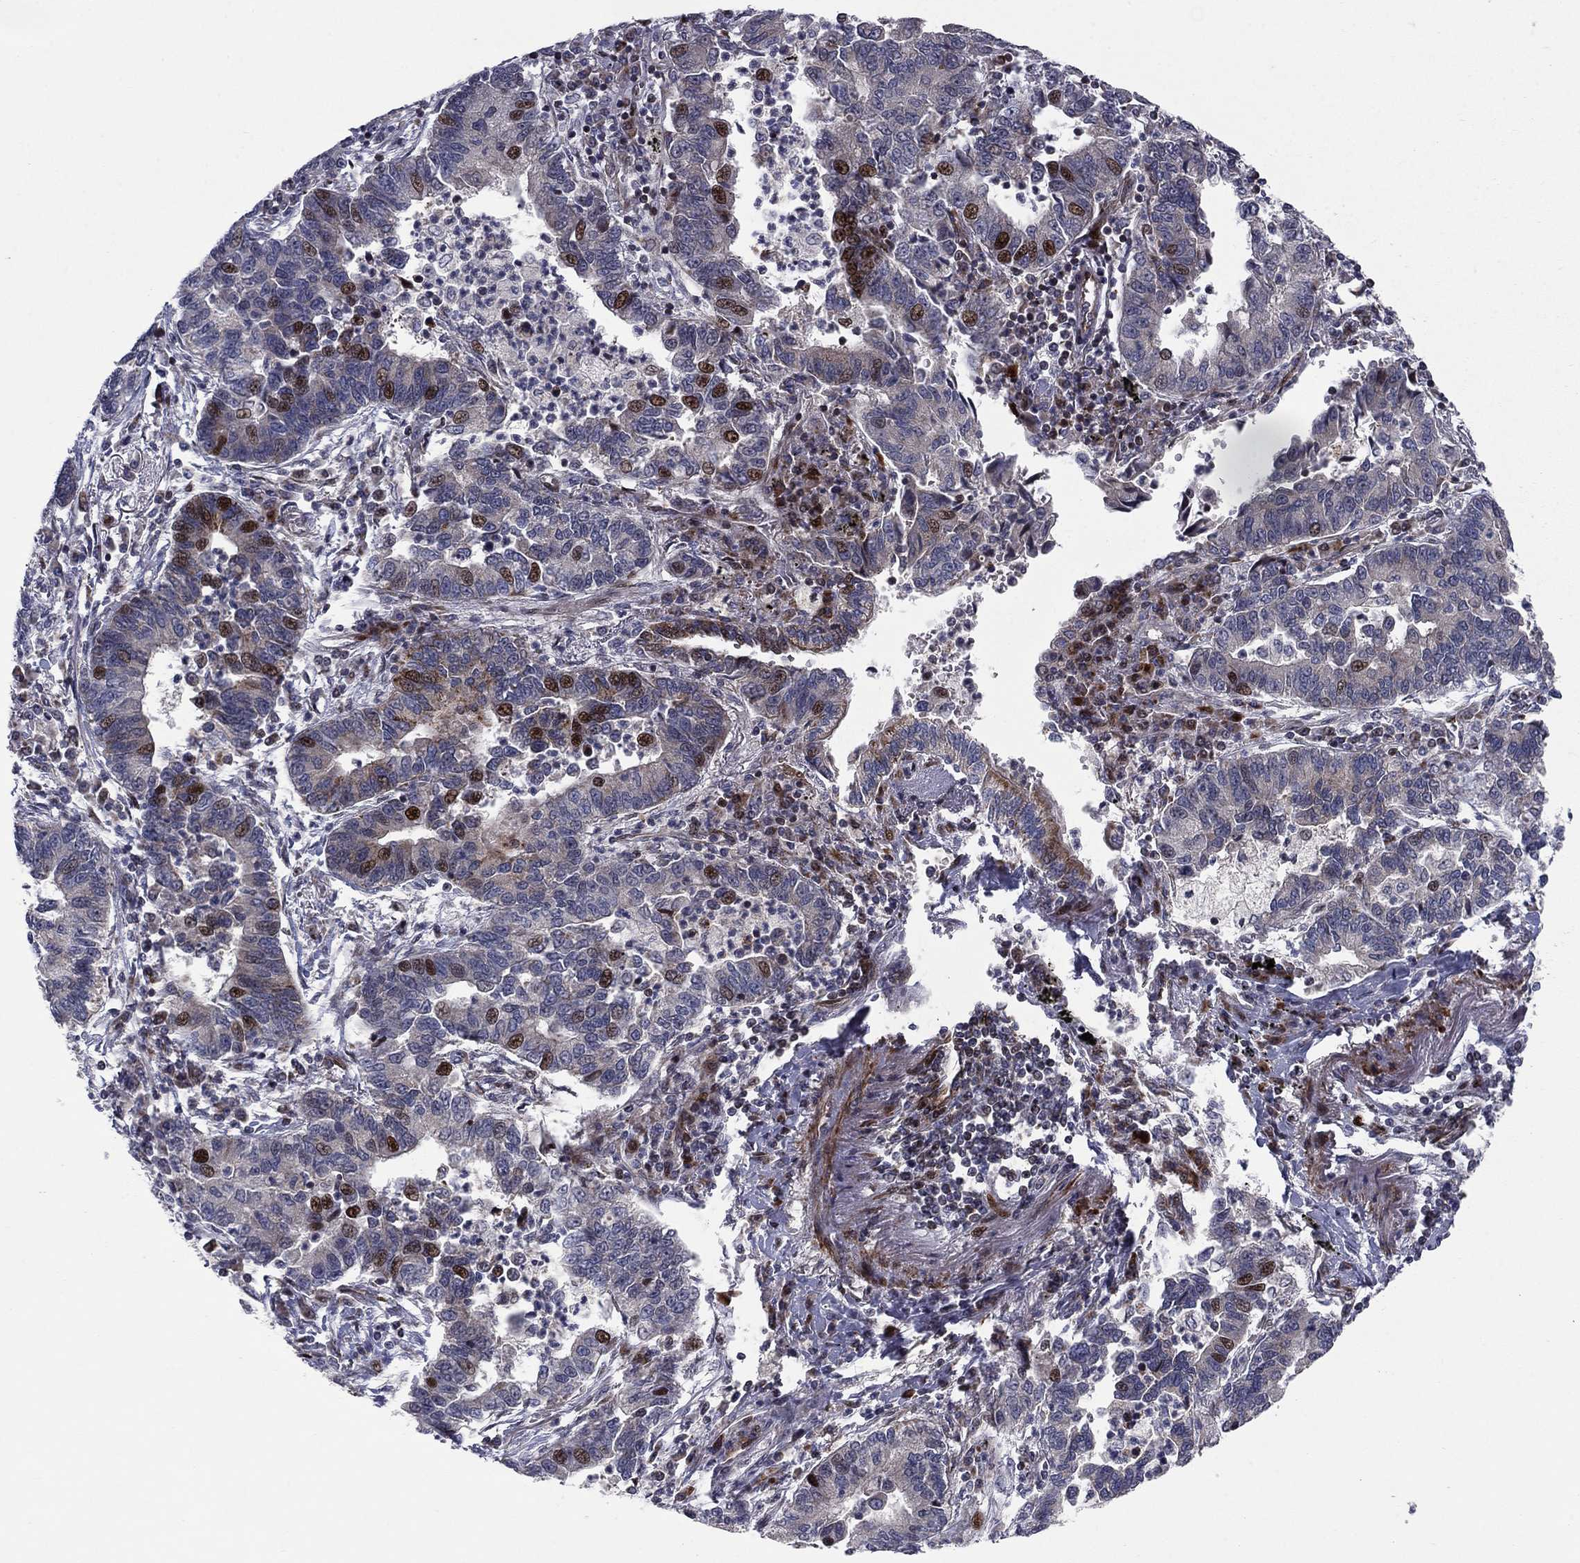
{"staining": {"intensity": "strong", "quantity": "<25%", "location": "nuclear"}, "tissue": "lung cancer", "cell_type": "Tumor cells", "image_type": "cancer", "snomed": [{"axis": "morphology", "description": "Adenocarcinoma, NOS"}, {"axis": "topography", "description": "Lung"}], "caption": "This image reveals lung cancer (adenocarcinoma) stained with immunohistochemistry (IHC) to label a protein in brown. The nuclear of tumor cells show strong positivity for the protein. Nuclei are counter-stained blue.", "gene": "MIOS", "patient": {"sex": "female", "age": 57}}